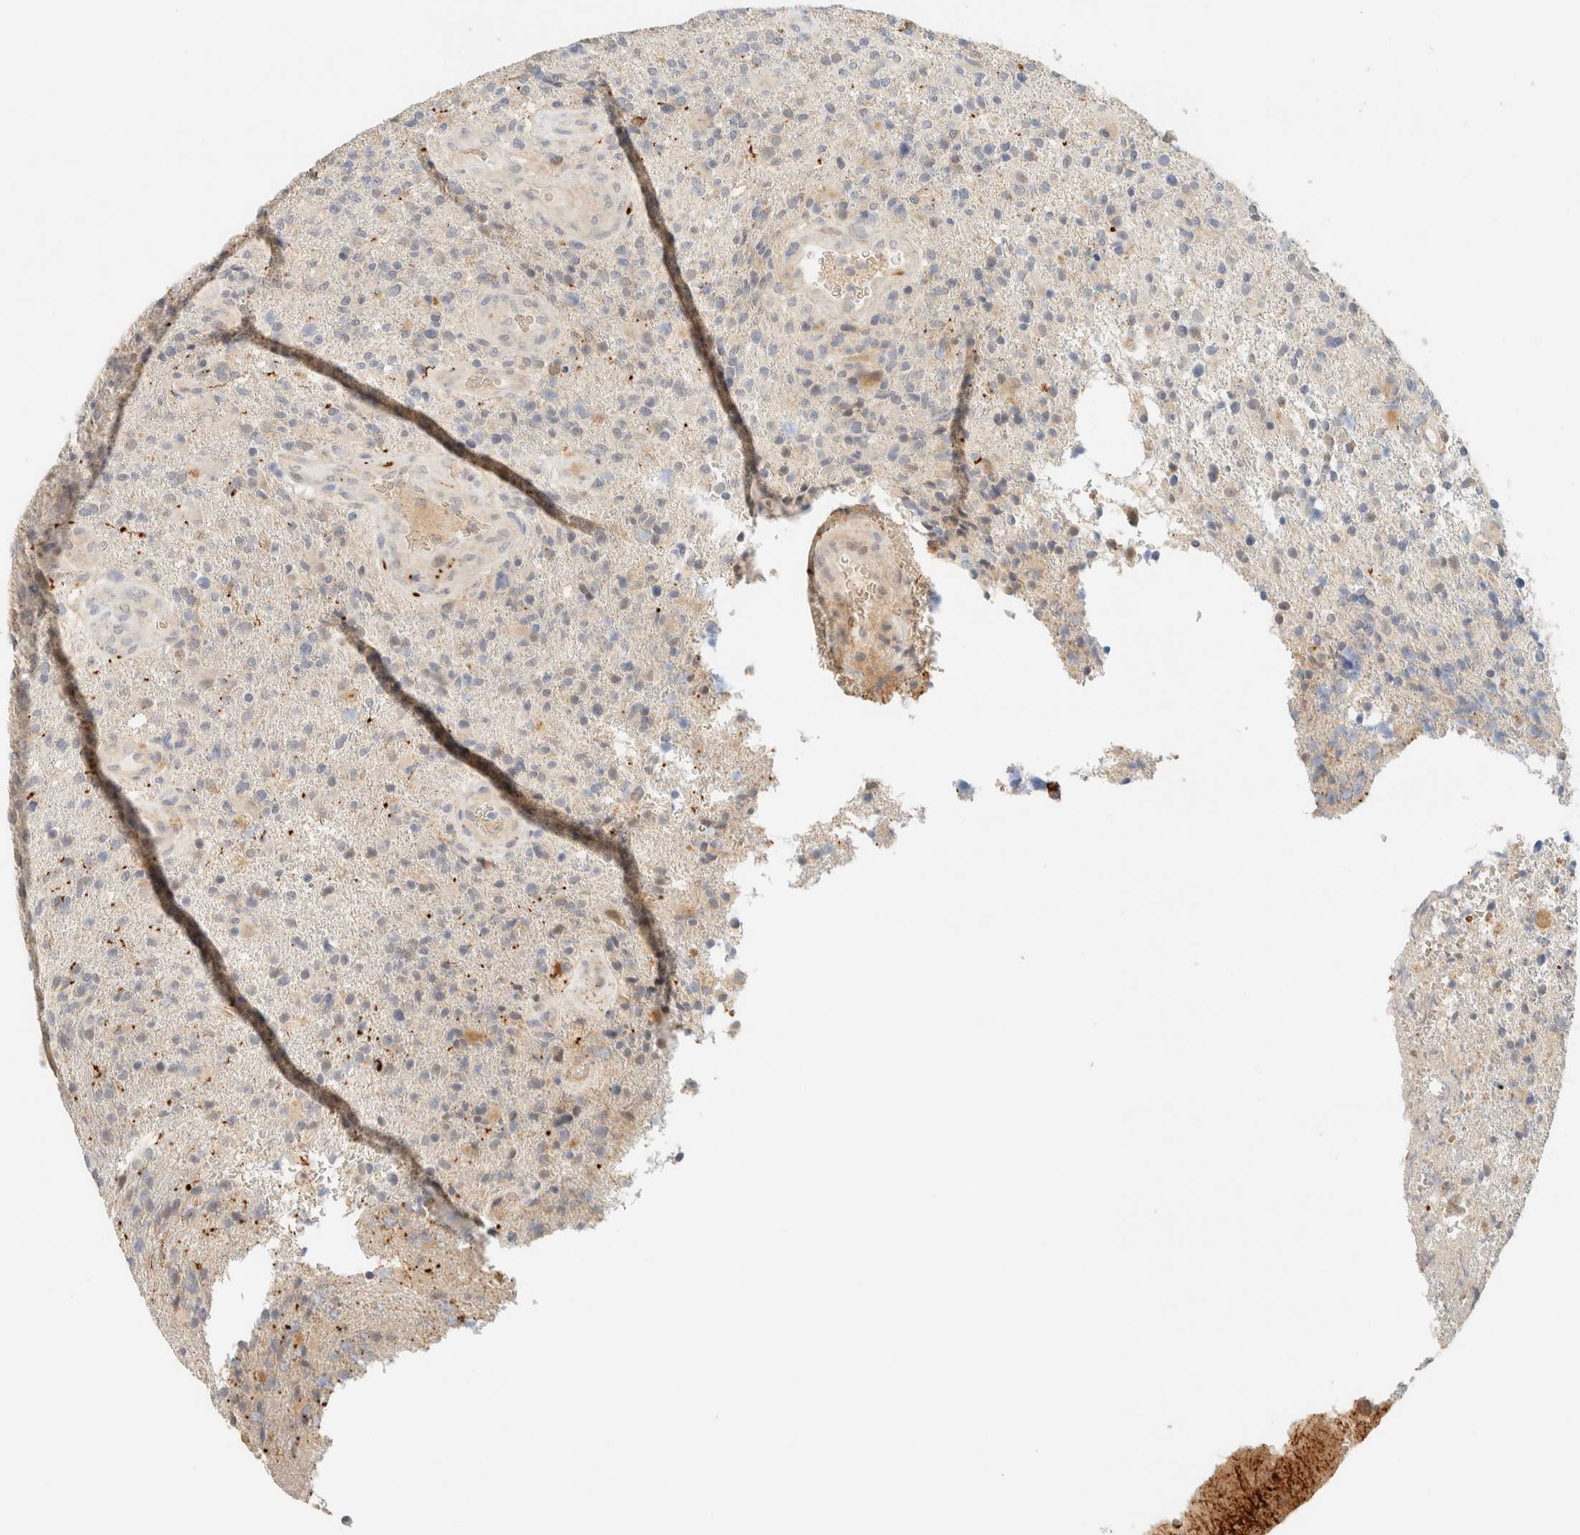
{"staining": {"intensity": "negative", "quantity": "none", "location": "none"}, "tissue": "glioma", "cell_type": "Tumor cells", "image_type": "cancer", "snomed": [{"axis": "morphology", "description": "Glioma, malignant, High grade"}, {"axis": "topography", "description": "Brain"}], "caption": "Immunohistochemical staining of human malignant glioma (high-grade) exhibits no significant staining in tumor cells. The staining was performed using DAB to visualize the protein expression in brown, while the nuclei were stained in blue with hematoxylin (Magnification: 20x).", "gene": "TNK1", "patient": {"sex": "male", "age": 72}}